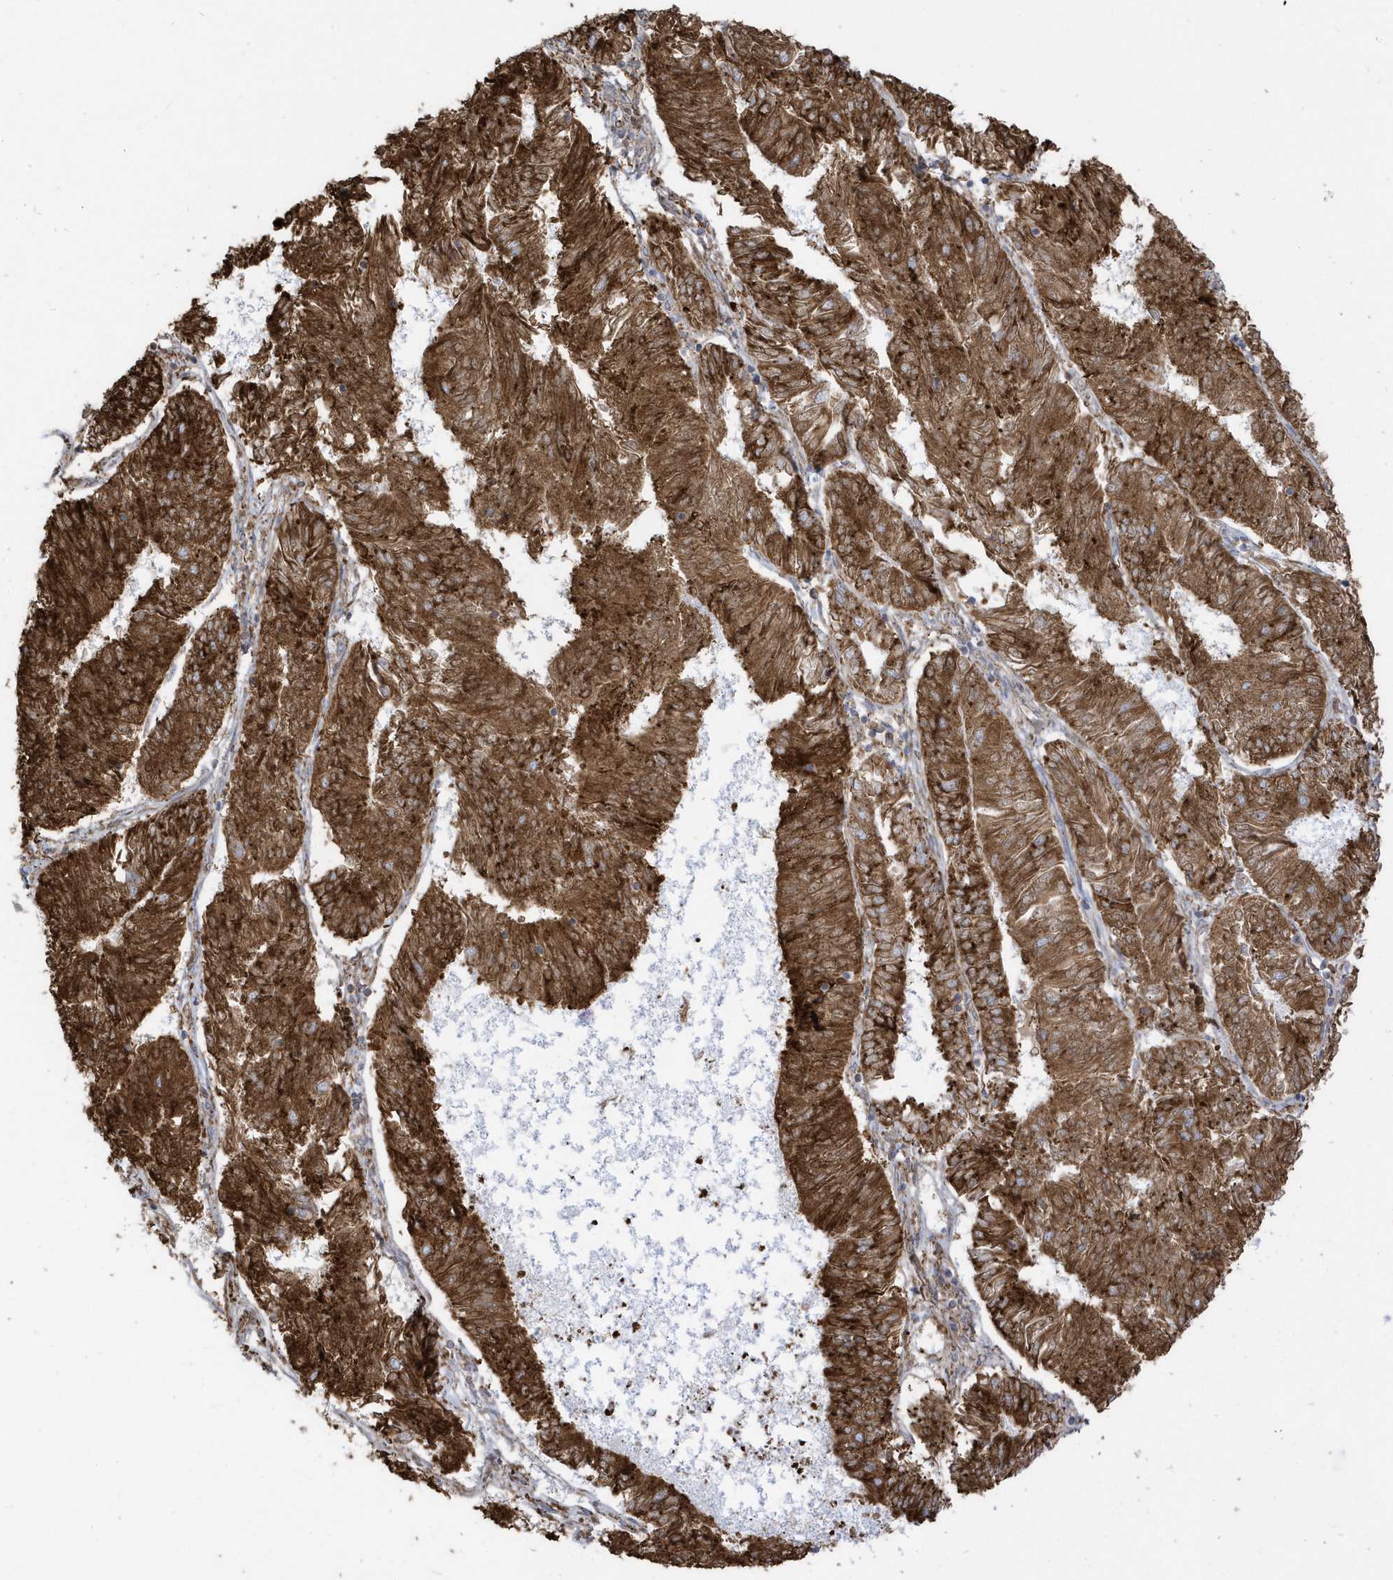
{"staining": {"intensity": "strong", "quantity": ">75%", "location": "cytoplasmic/membranous"}, "tissue": "endometrial cancer", "cell_type": "Tumor cells", "image_type": "cancer", "snomed": [{"axis": "morphology", "description": "Adenocarcinoma, NOS"}, {"axis": "topography", "description": "Endometrium"}], "caption": "Brown immunohistochemical staining in human endometrial adenocarcinoma exhibits strong cytoplasmic/membranous staining in about >75% of tumor cells. (Stains: DAB in brown, nuclei in blue, Microscopy: brightfield microscopy at high magnification).", "gene": "PDIA6", "patient": {"sex": "female", "age": 58}}